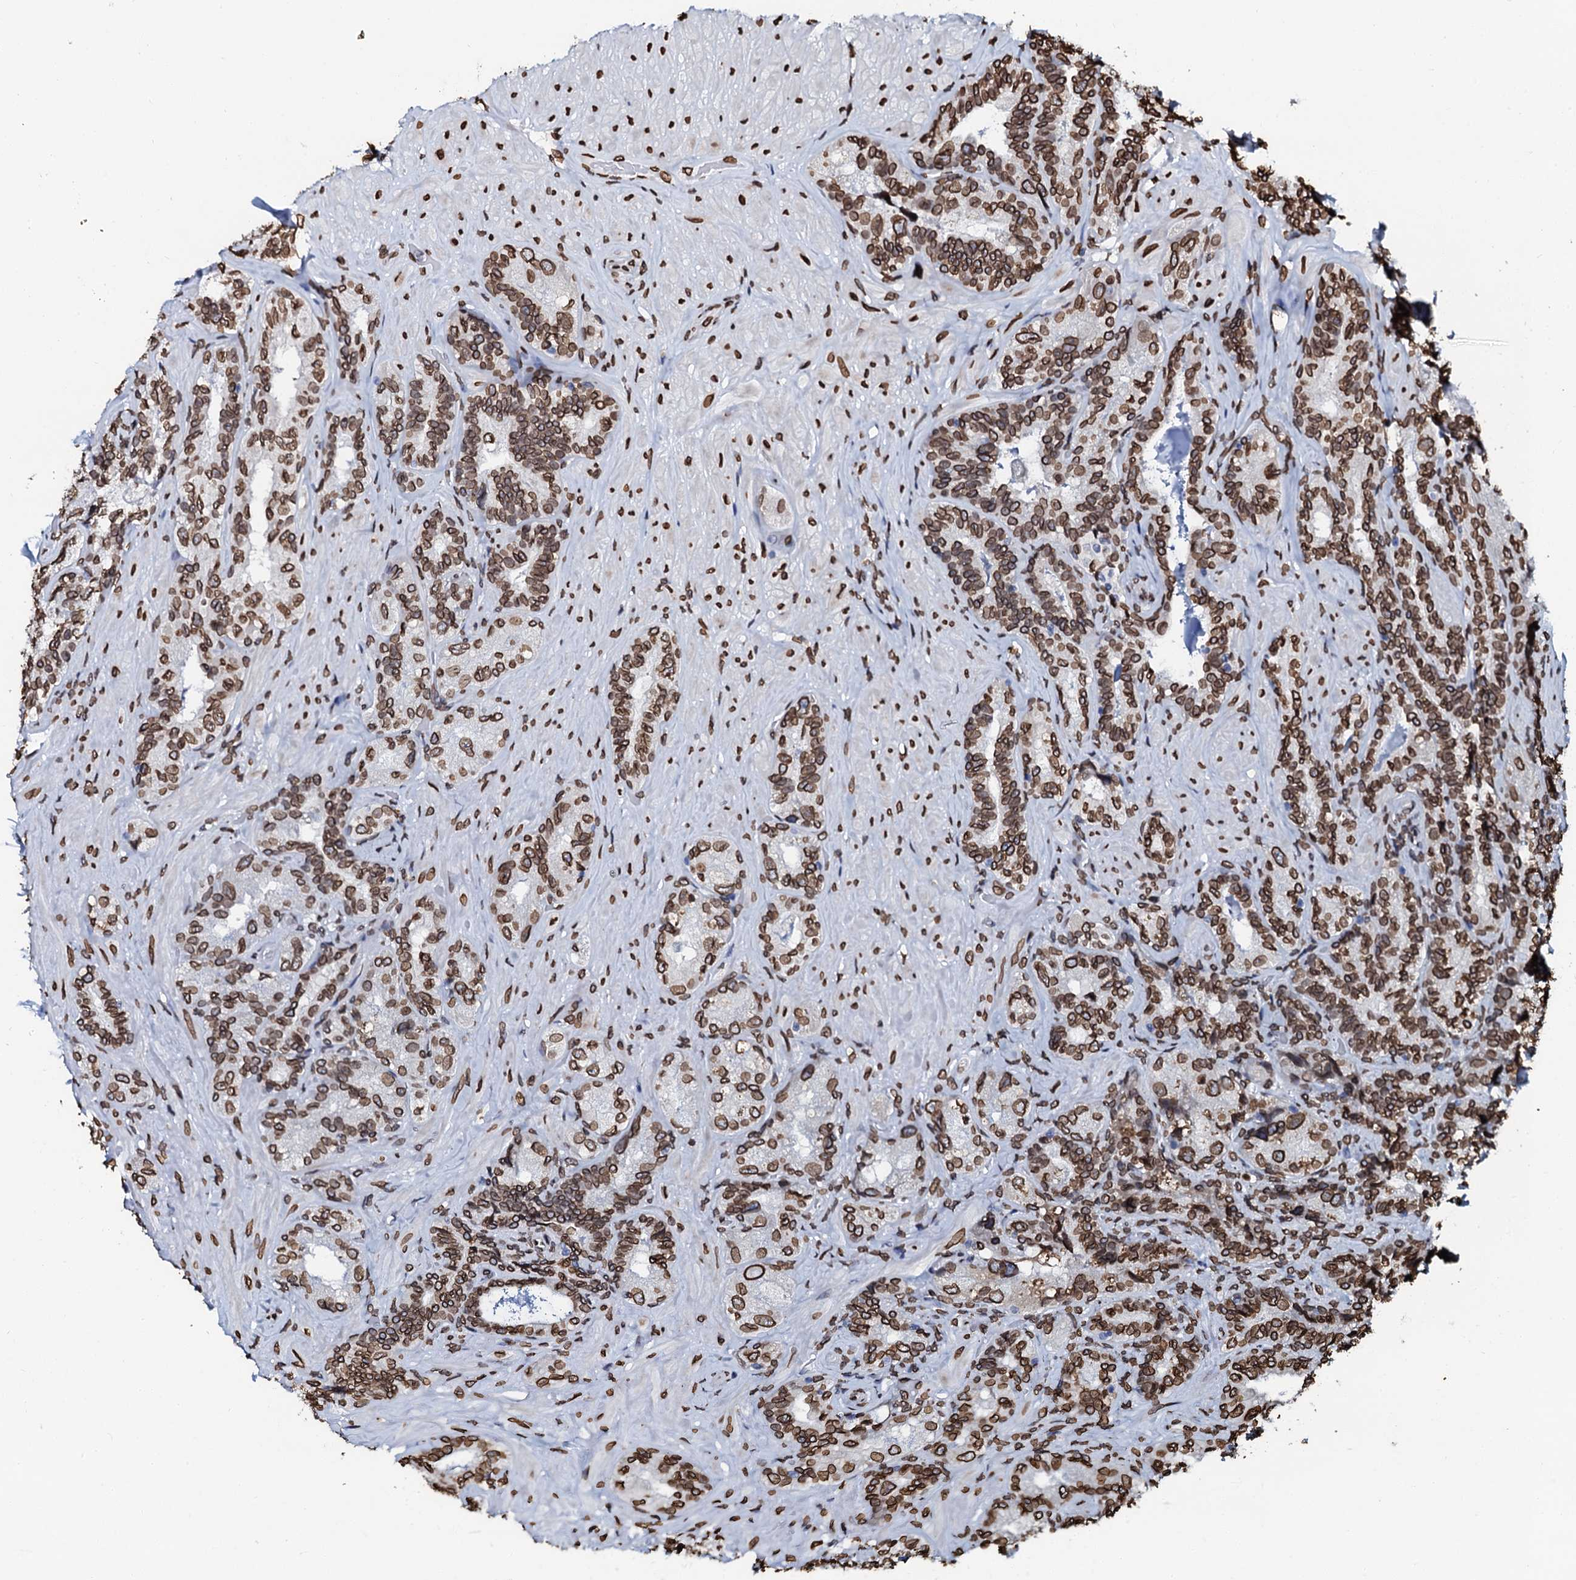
{"staining": {"intensity": "strong", "quantity": ">75%", "location": "cytoplasmic/membranous,nuclear"}, "tissue": "seminal vesicle", "cell_type": "Glandular cells", "image_type": "normal", "snomed": [{"axis": "morphology", "description": "Normal tissue, NOS"}, {"axis": "topography", "description": "Prostate and seminal vesicle, NOS"}, {"axis": "topography", "description": "Prostate"}, {"axis": "topography", "description": "Seminal veicle"}], "caption": "Unremarkable seminal vesicle was stained to show a protein in brown. There is high levels of strong cytoplasmic/membranous,nuclear expression in approximately >75% of glandular cells. (DAB (3,3'-diaminobenzidine) IHC, brown staining for protein, blue staining for nuclei).", "gene": "KATNAL2", "patient": {"sex": "male", "age": 67}}